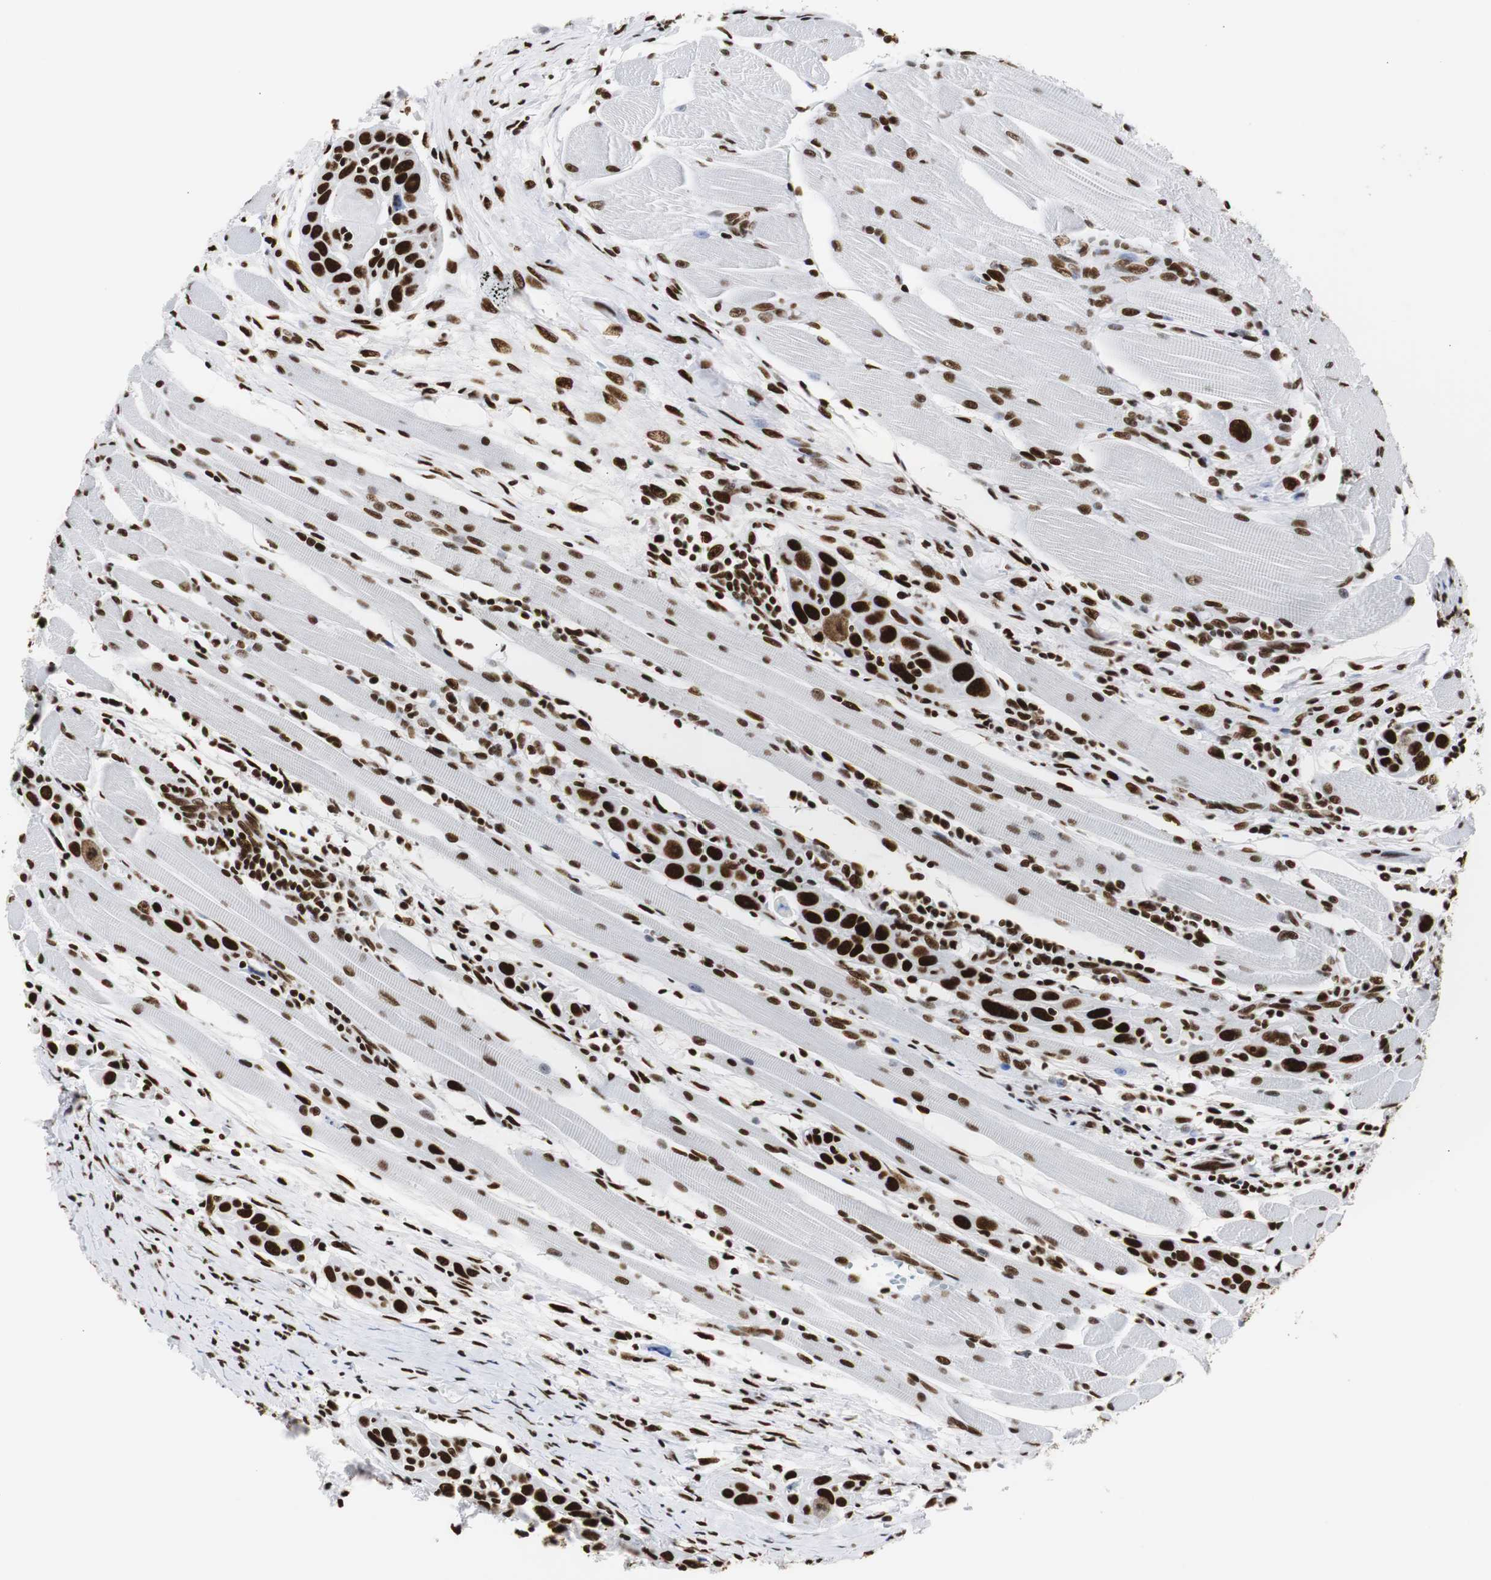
{"staining": {"intensity": "strong", "quantity": ">75%", "location": "nuclear"}, "tissue": "head and neck cancer", "cell_type": "Tumor cells", "image_type": "cancer", "snomed": [{"axis": "morphology", "description": "Squamous cell carcinoma, NOS"}, {"axis": "topography", "description": "Oral tissue"}, {"axis": "topography", "description": "Head-Neck"}], "caption": "Human head and neck cancer stained with a protein marker demonstrates strong staining in tumor cells.", "gene": "HNRNPH2", "patient": {"sex": "female", "age": 50}}